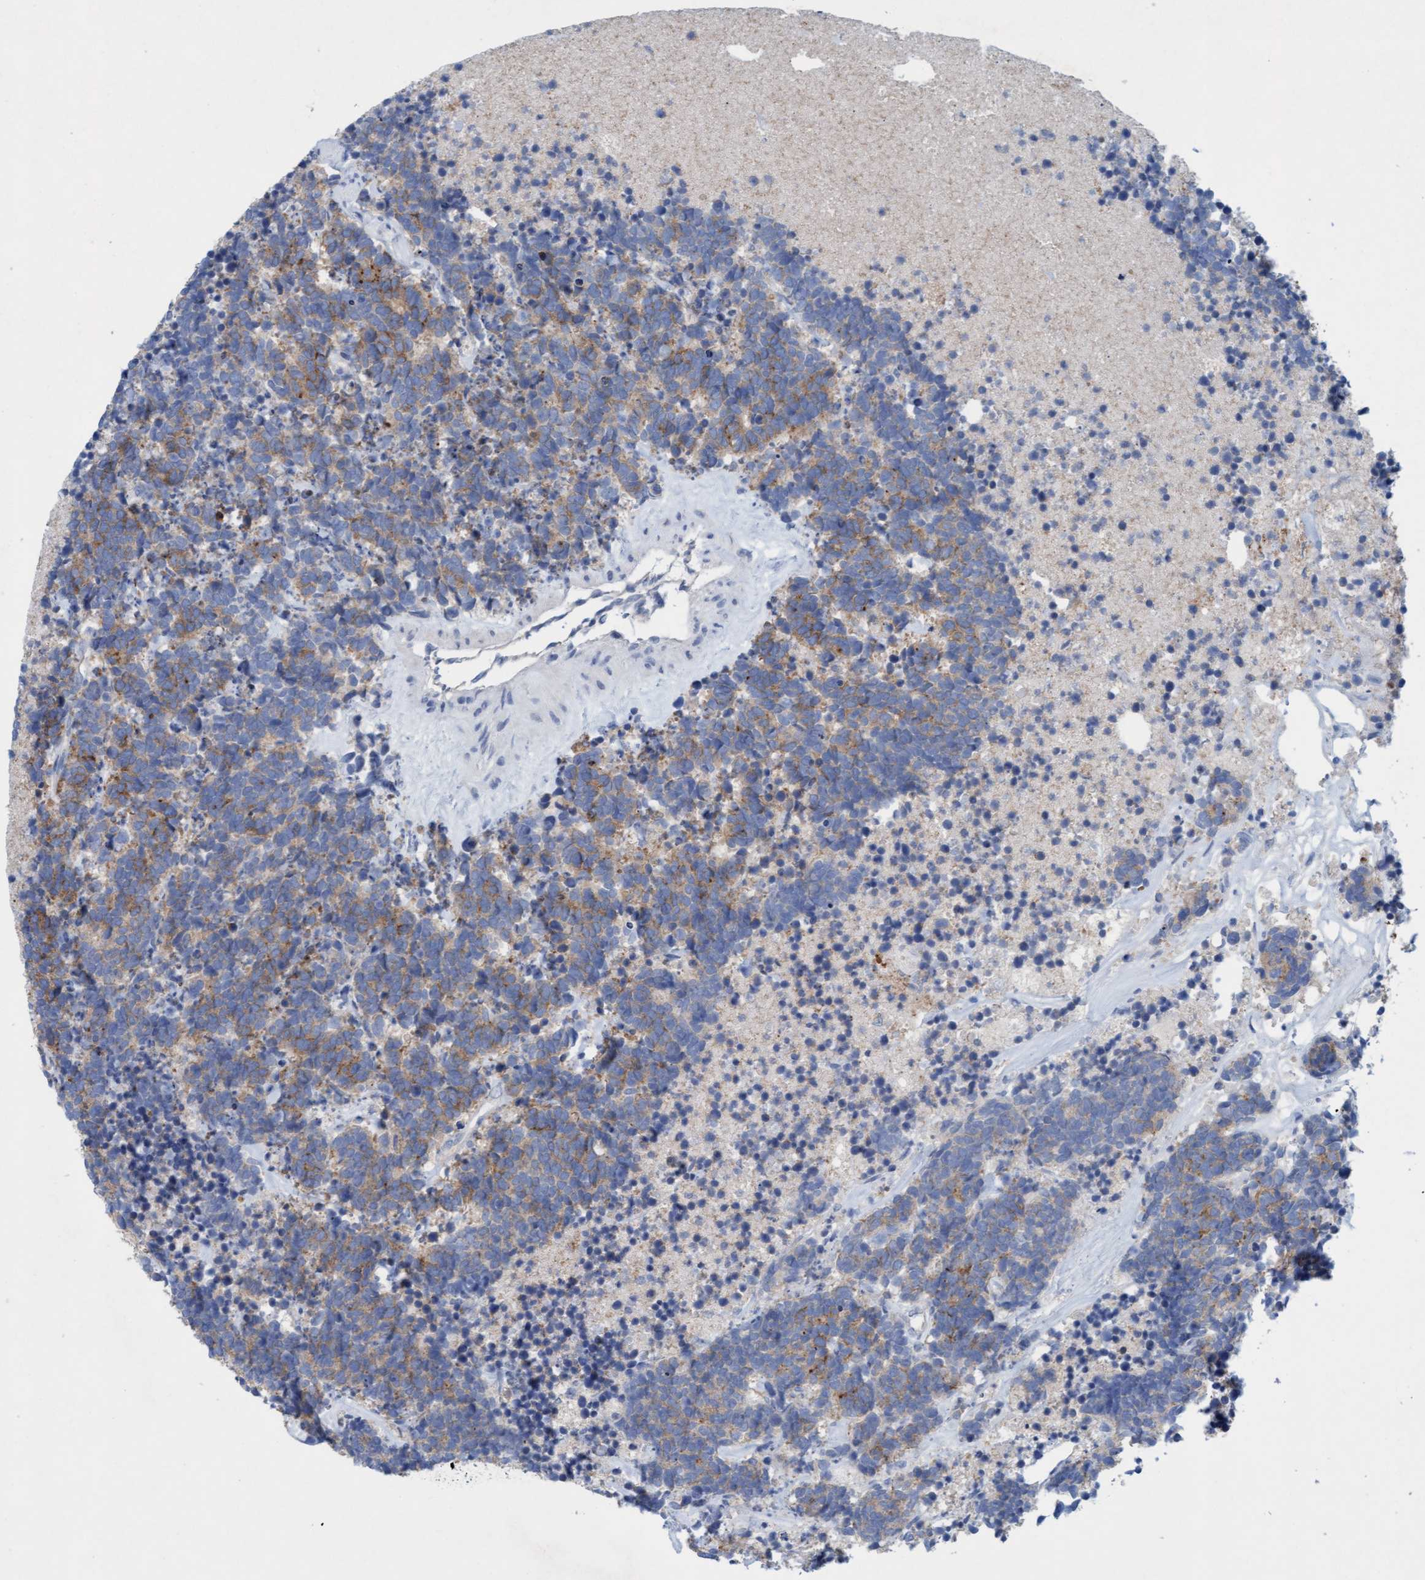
{"staining": {"intensity": "weak", "quantity": ">75%", "location": "cytoplasmic/membranous"}, "tissue": "carcinoid", "cell_type": "Tumor cells", "image_type": "cancer", "snomed": [{"axis": "morphology", "description": "Carcinoma, NOS"}, {"axis": "morphology", "description": "Carcinoid, malignant, NOS"}, {"axis": "topography", "description": "Urinary bladder"}], "caption": "Immunohistochemistry of carcinoid exhibits low levels of weak cytoplasmic/membranous staining in approximately >75% of tumor cells. The staining was performed using DAB (3,3'-diaminobenzidine) to visualize the protein expression in brown, while the nuclei were stained in blue with hematoxylin (Magnification: 20x).", "gene": "SIGIRR", "patient": {"sex": "male", "age": 57}}